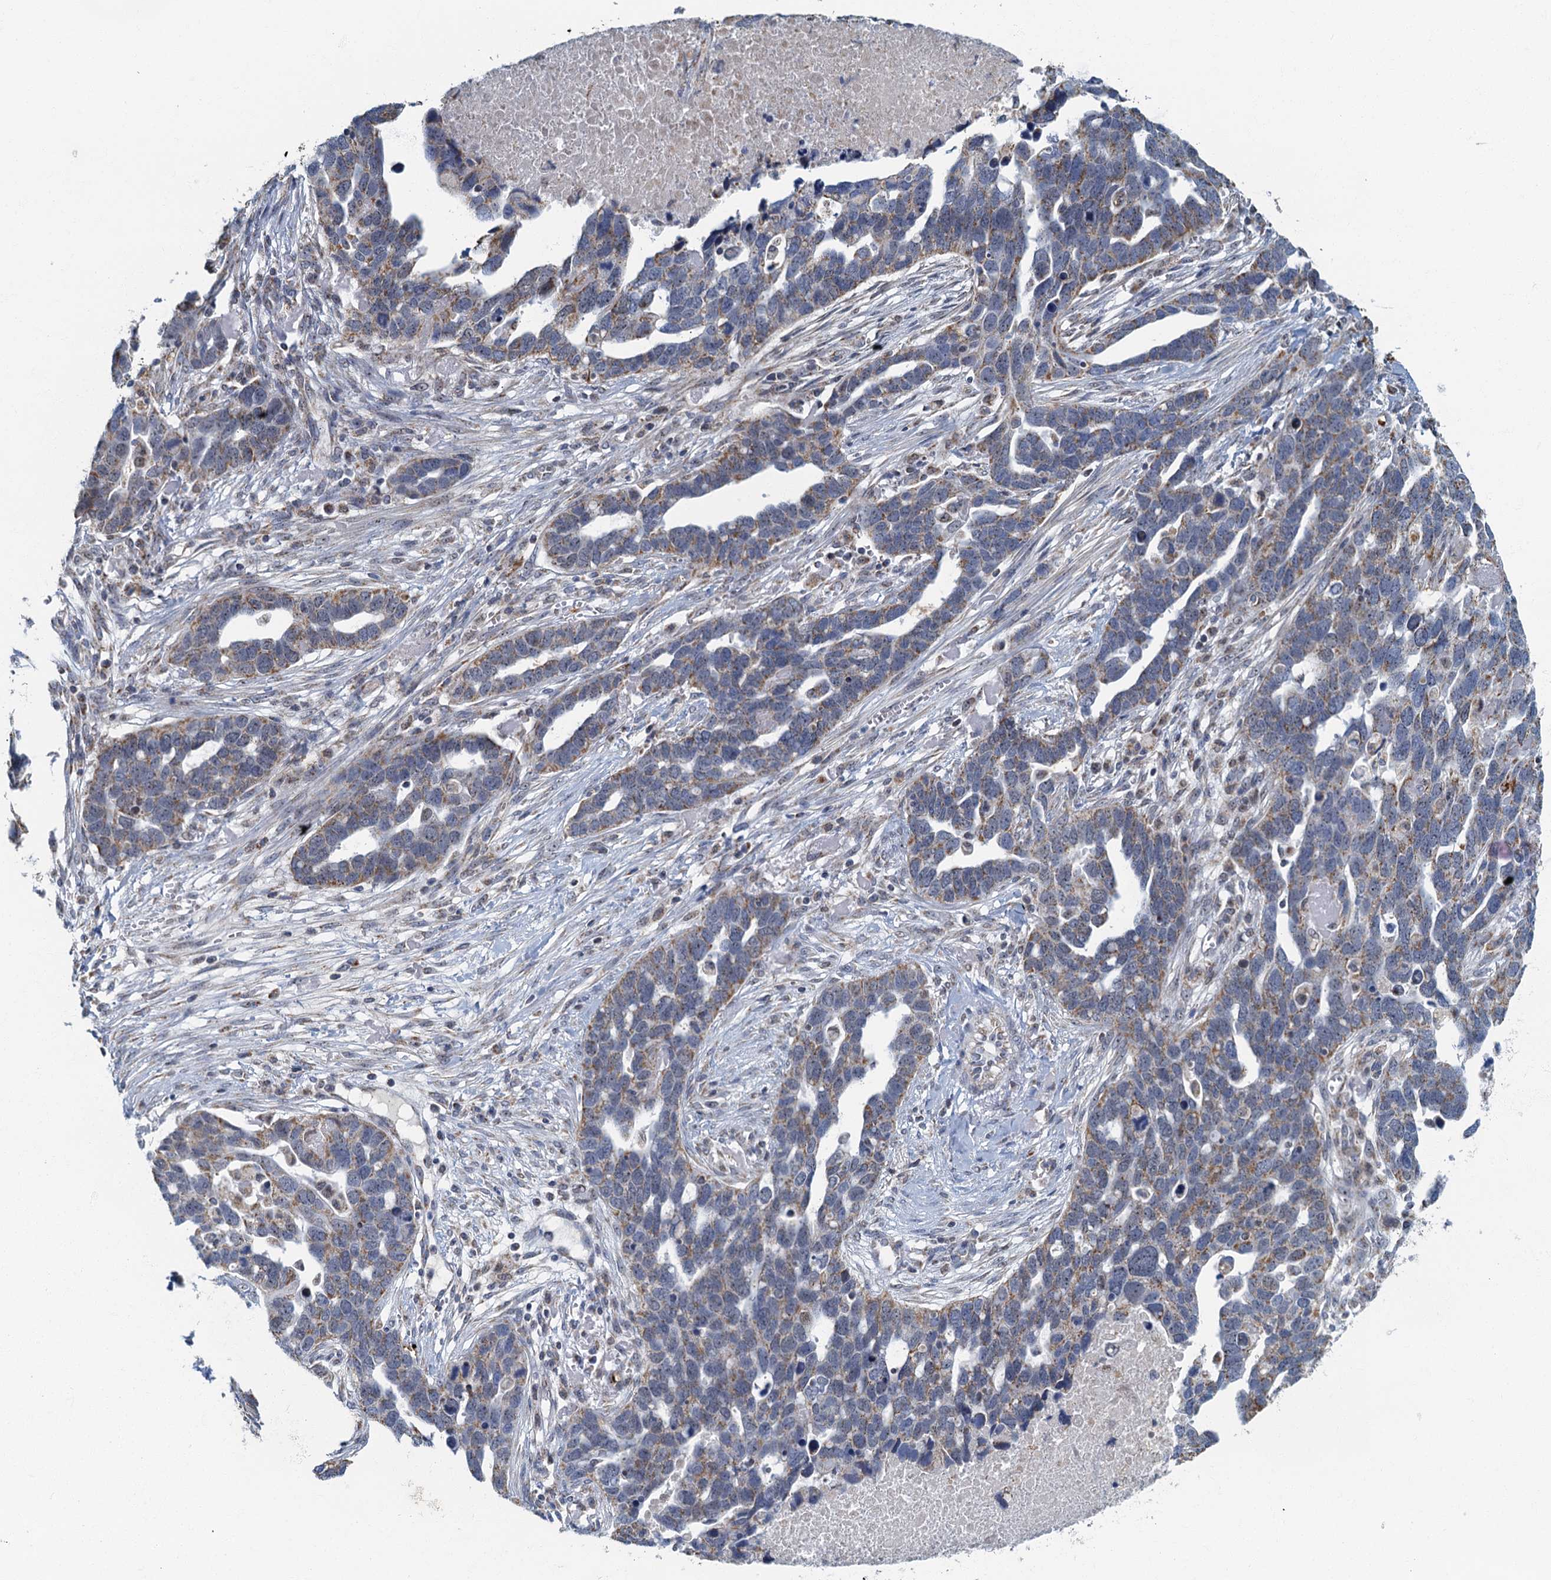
{"staining": {"intensity": "moderate", "quantity": "25%-75%", "location": "cytoplasmic/membranous"}, "tissue": "ovarian cancer", "cell_type": "Tumor cells", "image_type": "cancer", "snomed": [{"axis": "morphology", "description": "Cystadenocarcinoma, serous, NOS"}, {"axis": "topography", "description": "Ovary"}], "caption": "Human ovarian serous cystadenocarcinoma stained with a protein marker reveals moderate staining in tumor cells.", "gene": "RAD9B", "patient": {"sex": "female", "age": 54}}